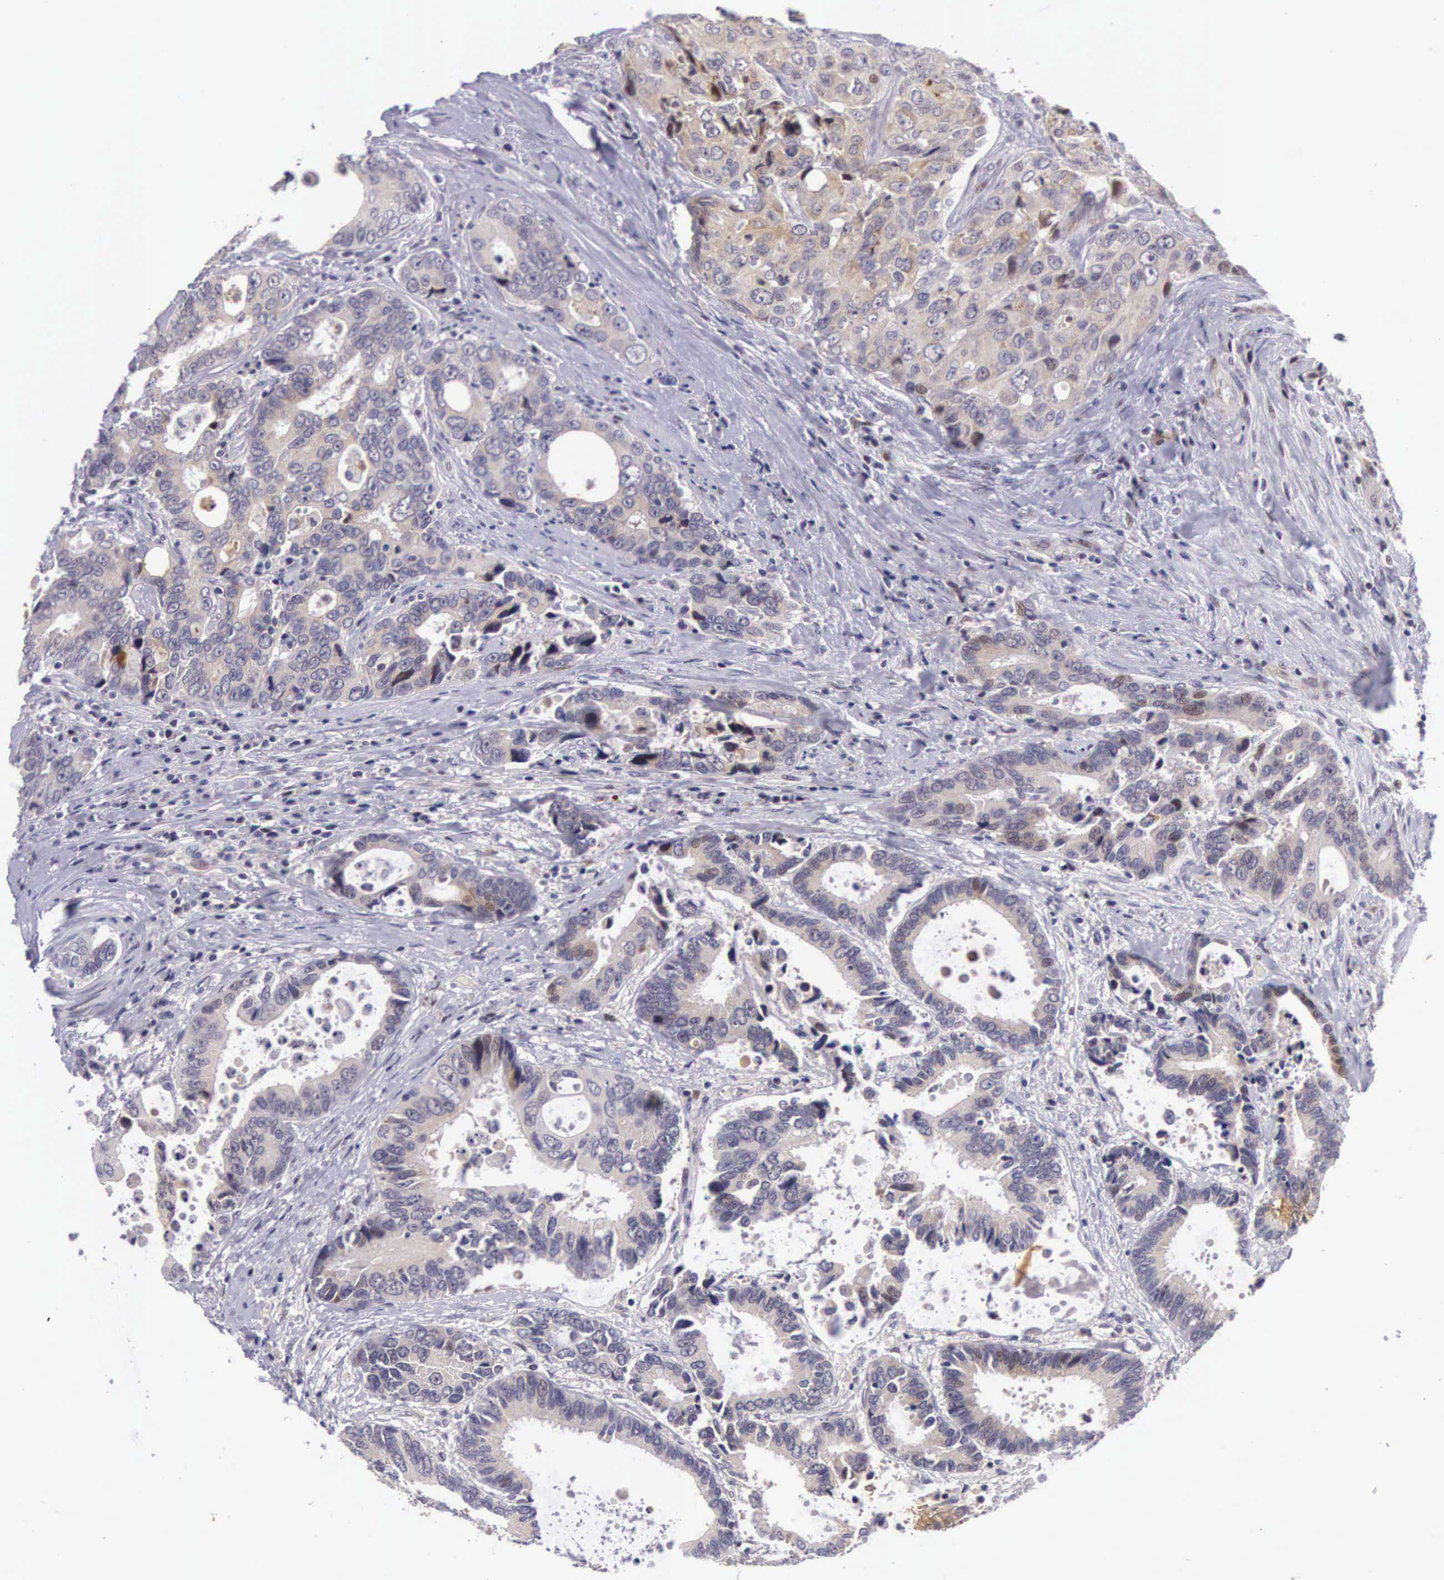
{"staining": {"intensity": "weak", "quantity": "25%-75%", "location": "cytoplasmic/membranous,nuclear"}, "tissue": "colorectal cancer", "cell_type": "Tumor cells", "image_type": "cancer", "snomed": [{"axis": "morphology", "description": "Adenocarcinoma, NOS"}, {"axis": "topography", "description": "Rectum"}], "caption": "Brown immunohistochemical staining in colorectal cancer demonstrates weak cytoplasmic/membranous and nuclear positivity in approximately 25%-75% of tumor cells.", "gene": "EMID1", "patient": {"sex": "female", "age": 67}}